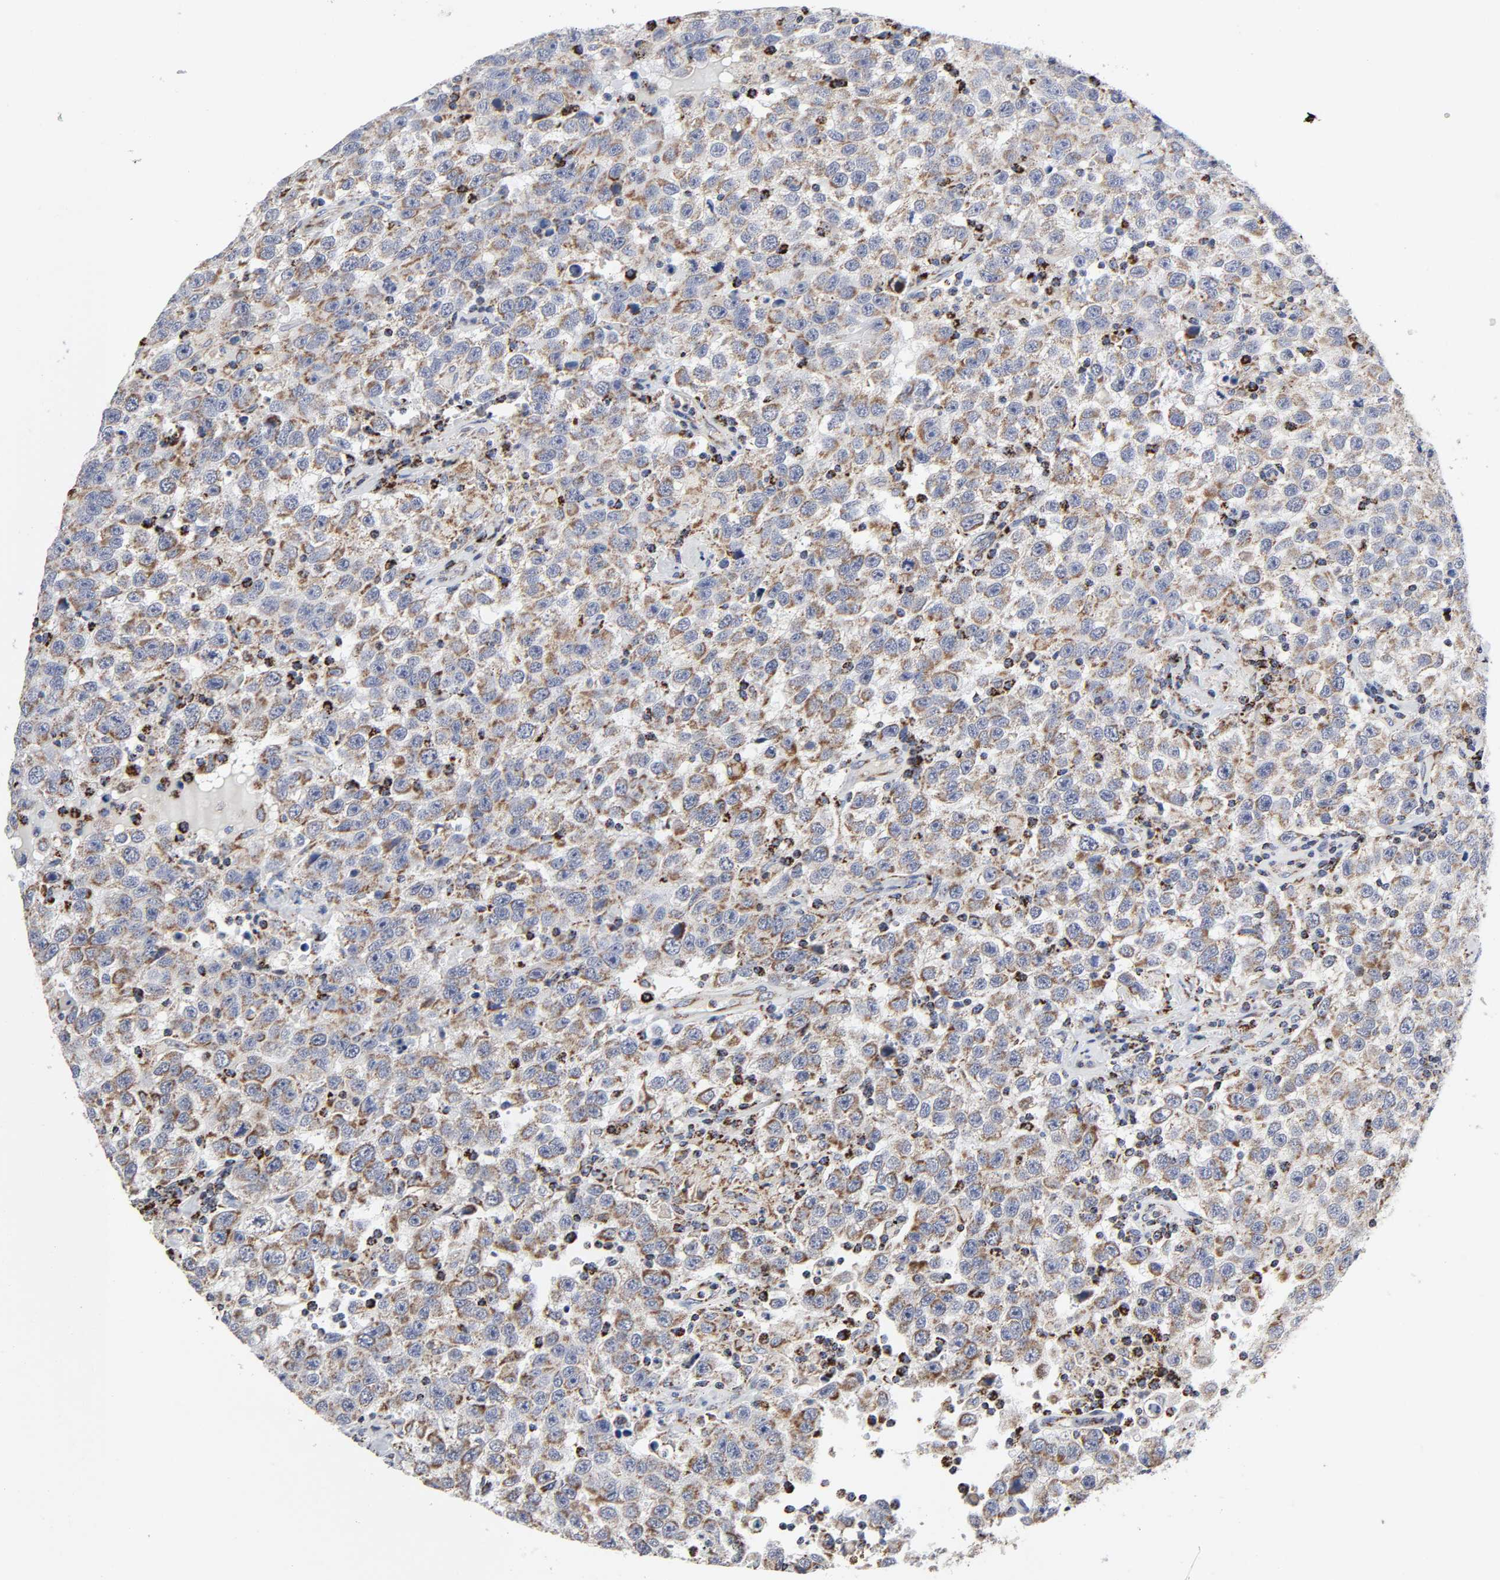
{"staining": {"intensity": "weak", "quantity": "25%-75%", "location": "cytoplasmic/membranous"}, "tissue": "testis cancer", "cell_type": "Tumor cells", "image_type": "cancer", "snomed": [{"axis": "morphology", "description": "Seminoma, NOS"}, {"axis": "topography", "description": "Testis"}], "caption": "A brown stain highlights weak cytoplasmic/membranous expression of a protein in human seminoma (testis) tumor cells.", "gene": "AOPEP", "patient": {"sex": "male", "age": 41}}